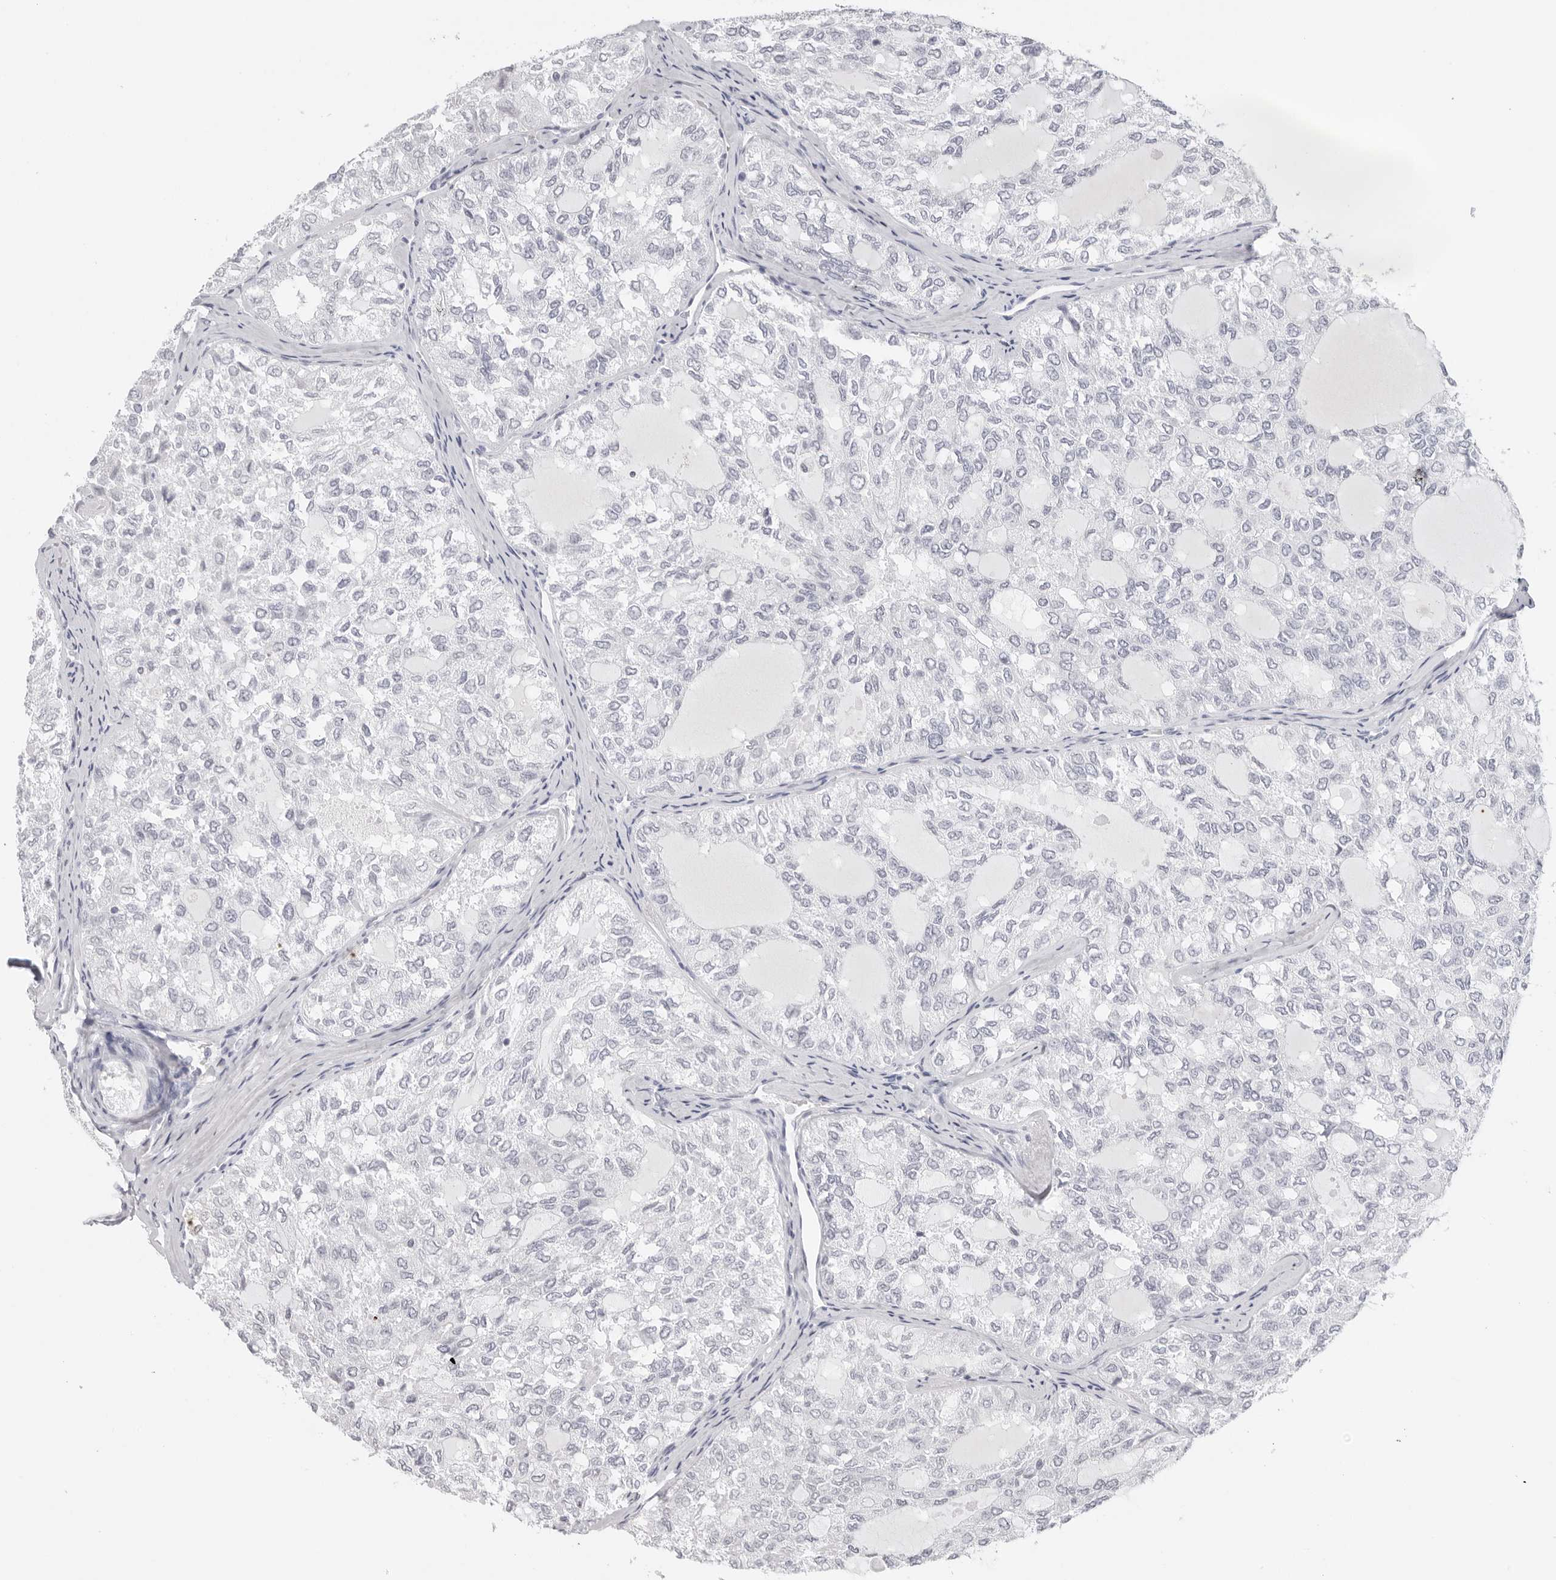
{"staining": {"intensity": "negative", "quantity": "none", "location": "none"}, "tissue": "thyroid cancer", "cell_type": "Tumor cells", "image_type": "cancer", "snomed": [{"axis": "morphology", "description": "Follicular adenoma carcinoma, NOS"}, {"axis": "topography", "description": "Thyroid gland"}], "caption": "IHC histopathology image of neoplastic tissue: thyroid follicular adenoma carcinoma stained with DAB (3,3'-diaminobenzidine) displays no significant protein positivity in tumor cells. (DAB IHC visualized using brightfield microscopy, high magnification).", "gene": "CST5", "patient": {"sex": "male", "age": 75}}